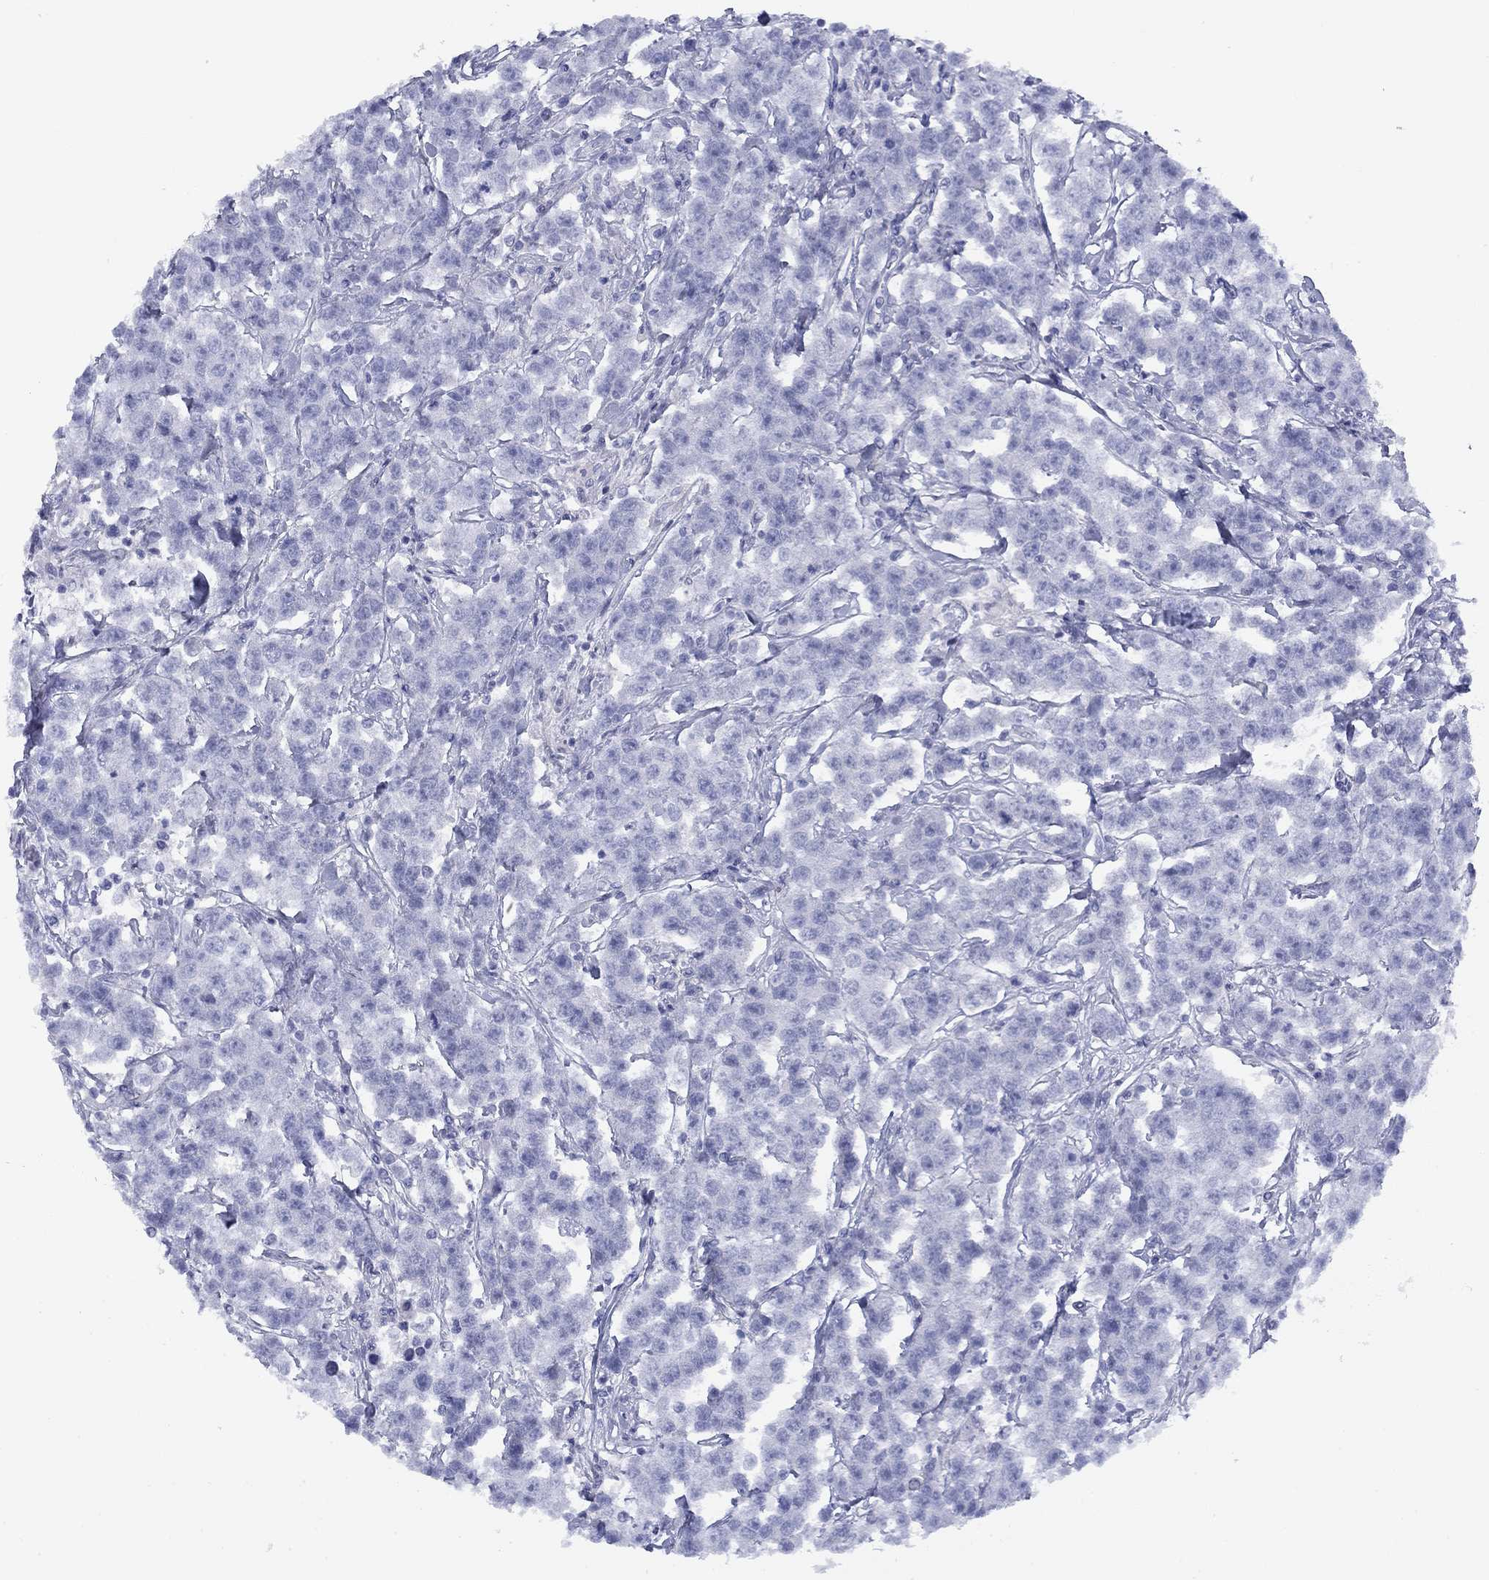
{"staining": {"intensity": "negative", "quantity": "none", "location": "none"}, "tissue": "testis cancer", "cell_type": "Tumor cells", "image_type": "cancer", "snomed": [{"axis": "morphology", "description": "Seminoma, NOS"}, {"axis": "topography", "description": "Testis"}], "caption": "Immunohistochemistry (IHC) of human testis cancer (seminoma) reveals no staining in tumor cells. The staining was performed using DAB (3,3'-diaminobenzidine) to visualize the protein expression in brown, while the nuclei were stained in blue with hematoxylin (Magnification: 20x).", "gene": "TIGD4", "patient": {"sex": "male", "age": 59}}